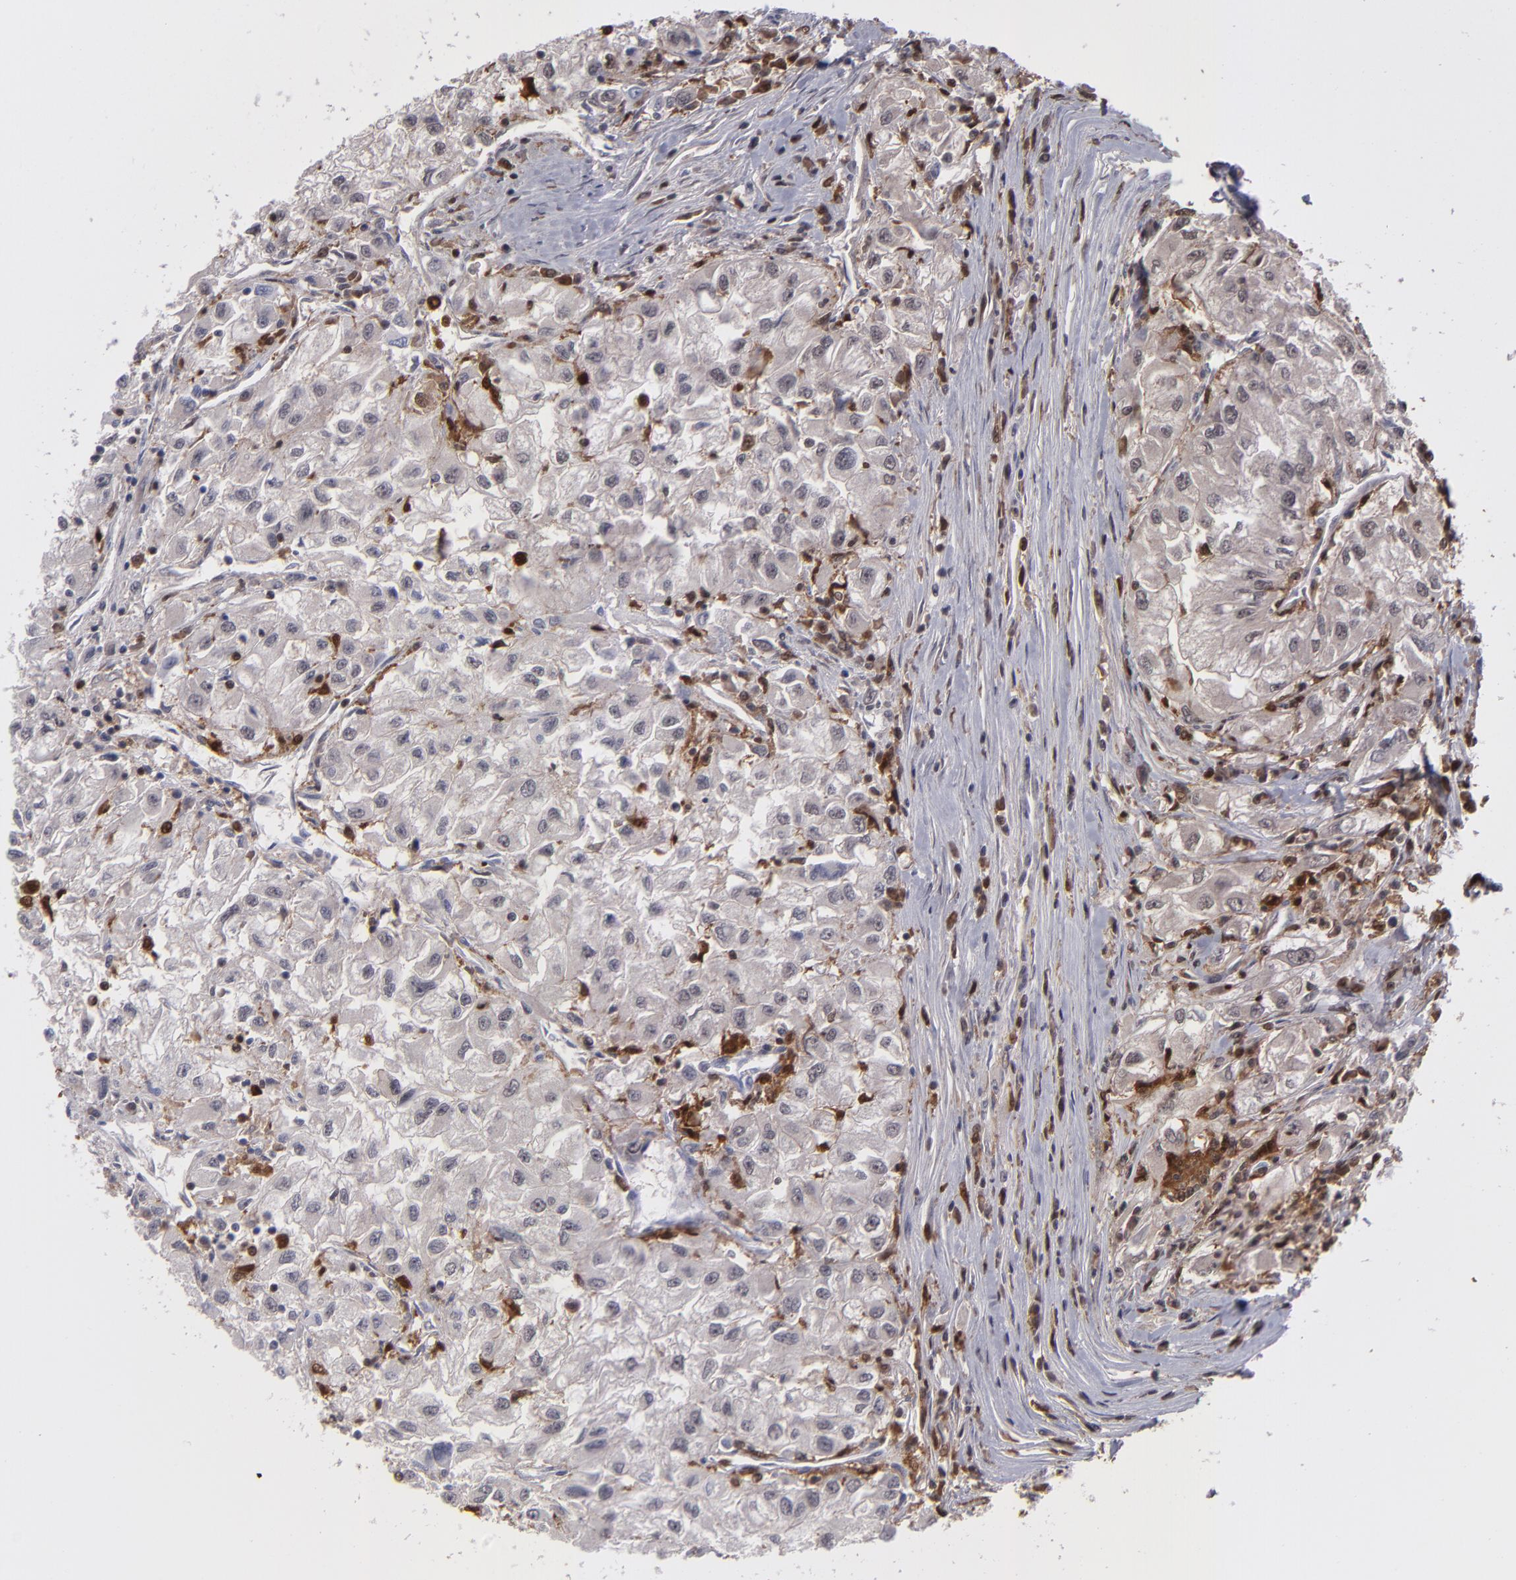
{"staining": {"intensity": "weak", "quantity": ">75%", "location": "cytoplasmic/membranous,nuclear"}, "tissue": "renal cancer", "cell_type": "Tumor cells", "image_type": "cancer", "snomed": [{"axis": "morphology", "description": "Adenocarcinoma, NOS"}, {"axis": "topography", "description": "Kidney"}], "caption": "Renal cancer (adenocarcinoma) was stained to show a protein in brown. There is low levels of weak cytoplasmic/membranous and nuclear positivity in about >75% of tumor cells.", "gene": "GRB2", "patient": {"sex": "male", "age": 59}}